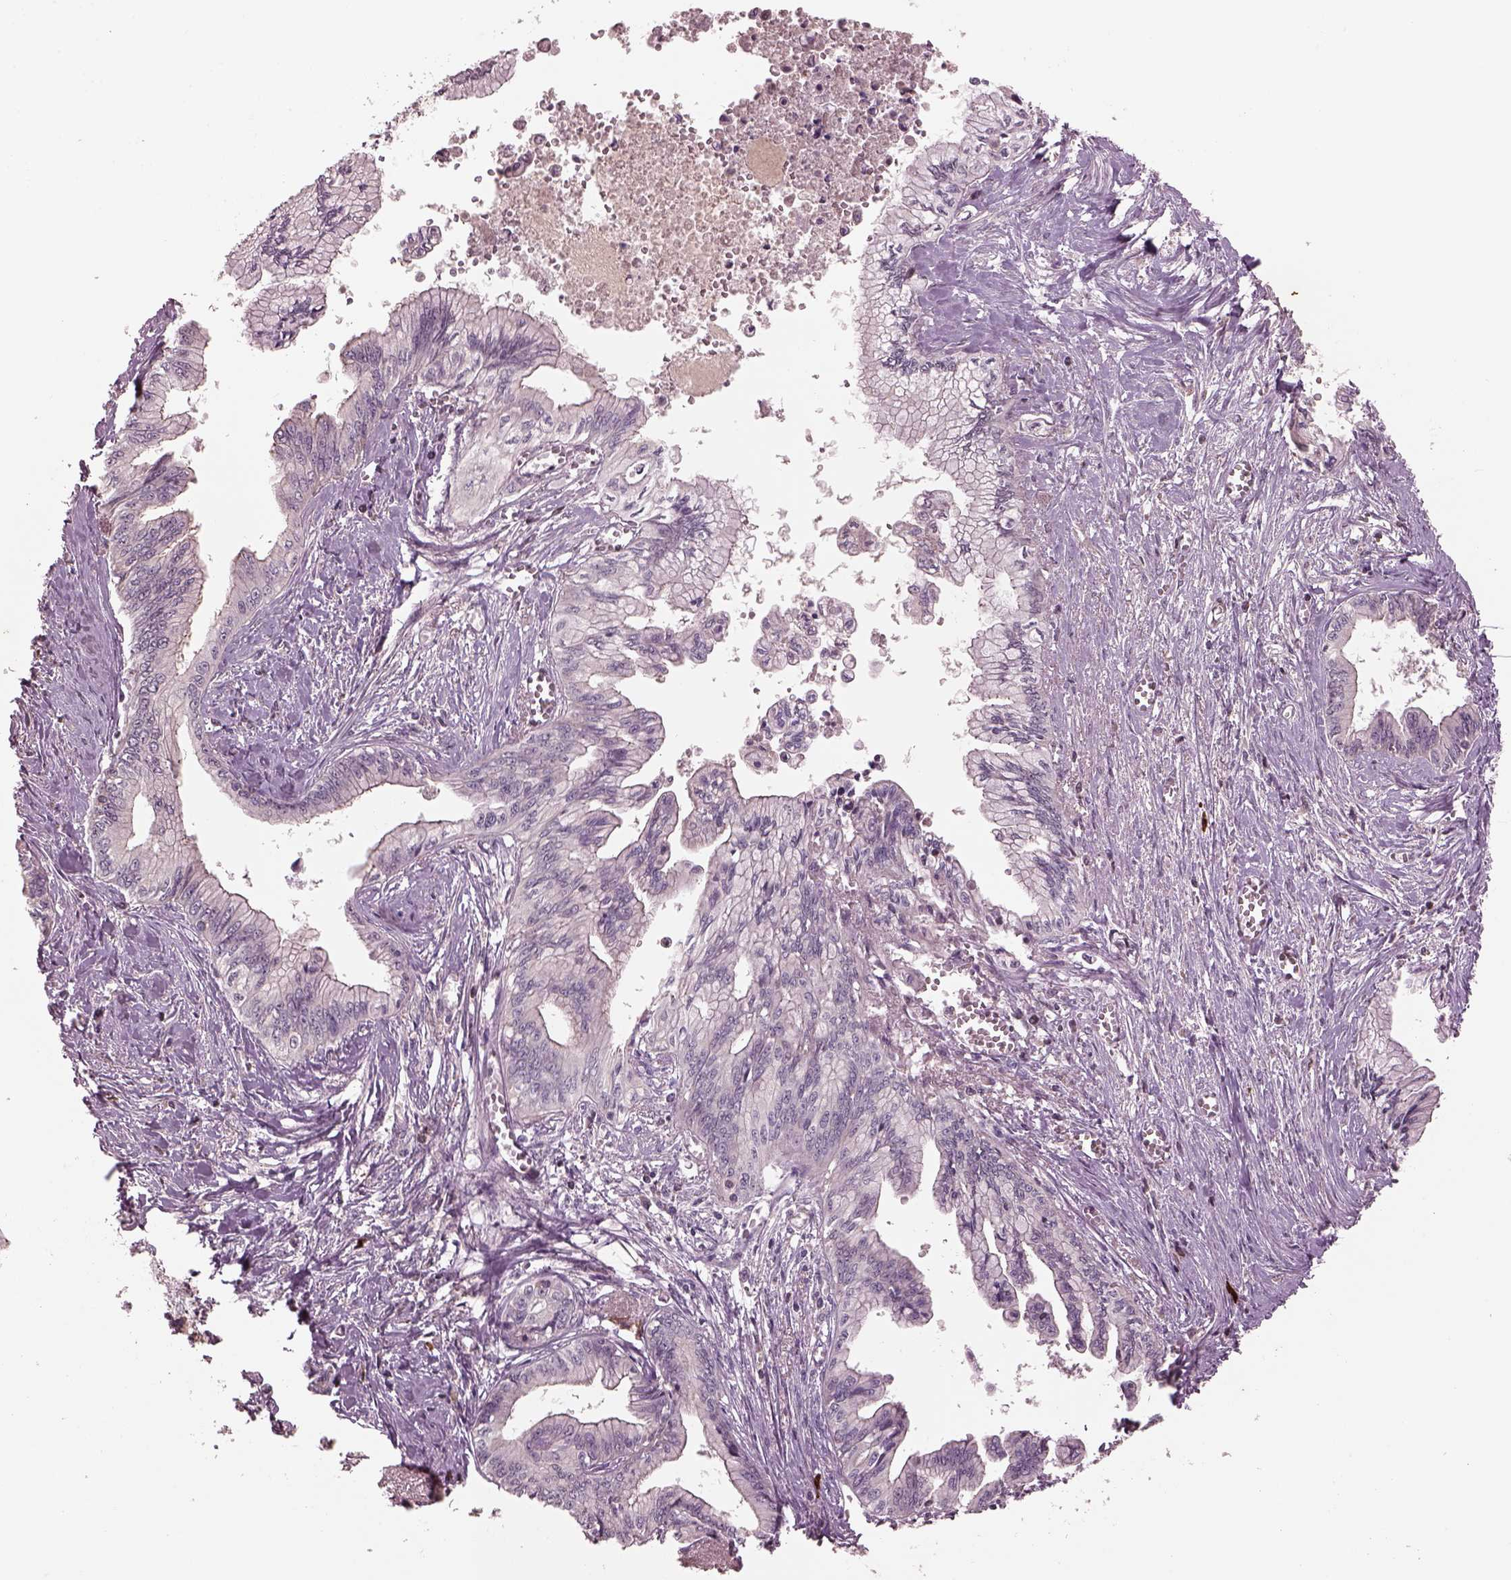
{"staining": {"intensity": "negative", "quantity": "none", "location": "none"}, "tissue": "pancreatic cancer", "cell_type": "Tumor cells", "image_type": "cancer", "snomed": [{"axis": "morphology", "description": "Adenocarcinoma, NOS"}, {"axis": "topography", "description": "Pancreas"}], "caption": "Immunohistochemical staining of human pancreatic adenocarcinoma exhibits no significant positivity in tumor cells.", "gene": "PTX4", "patient": {"sex": "female", "age": 61}}